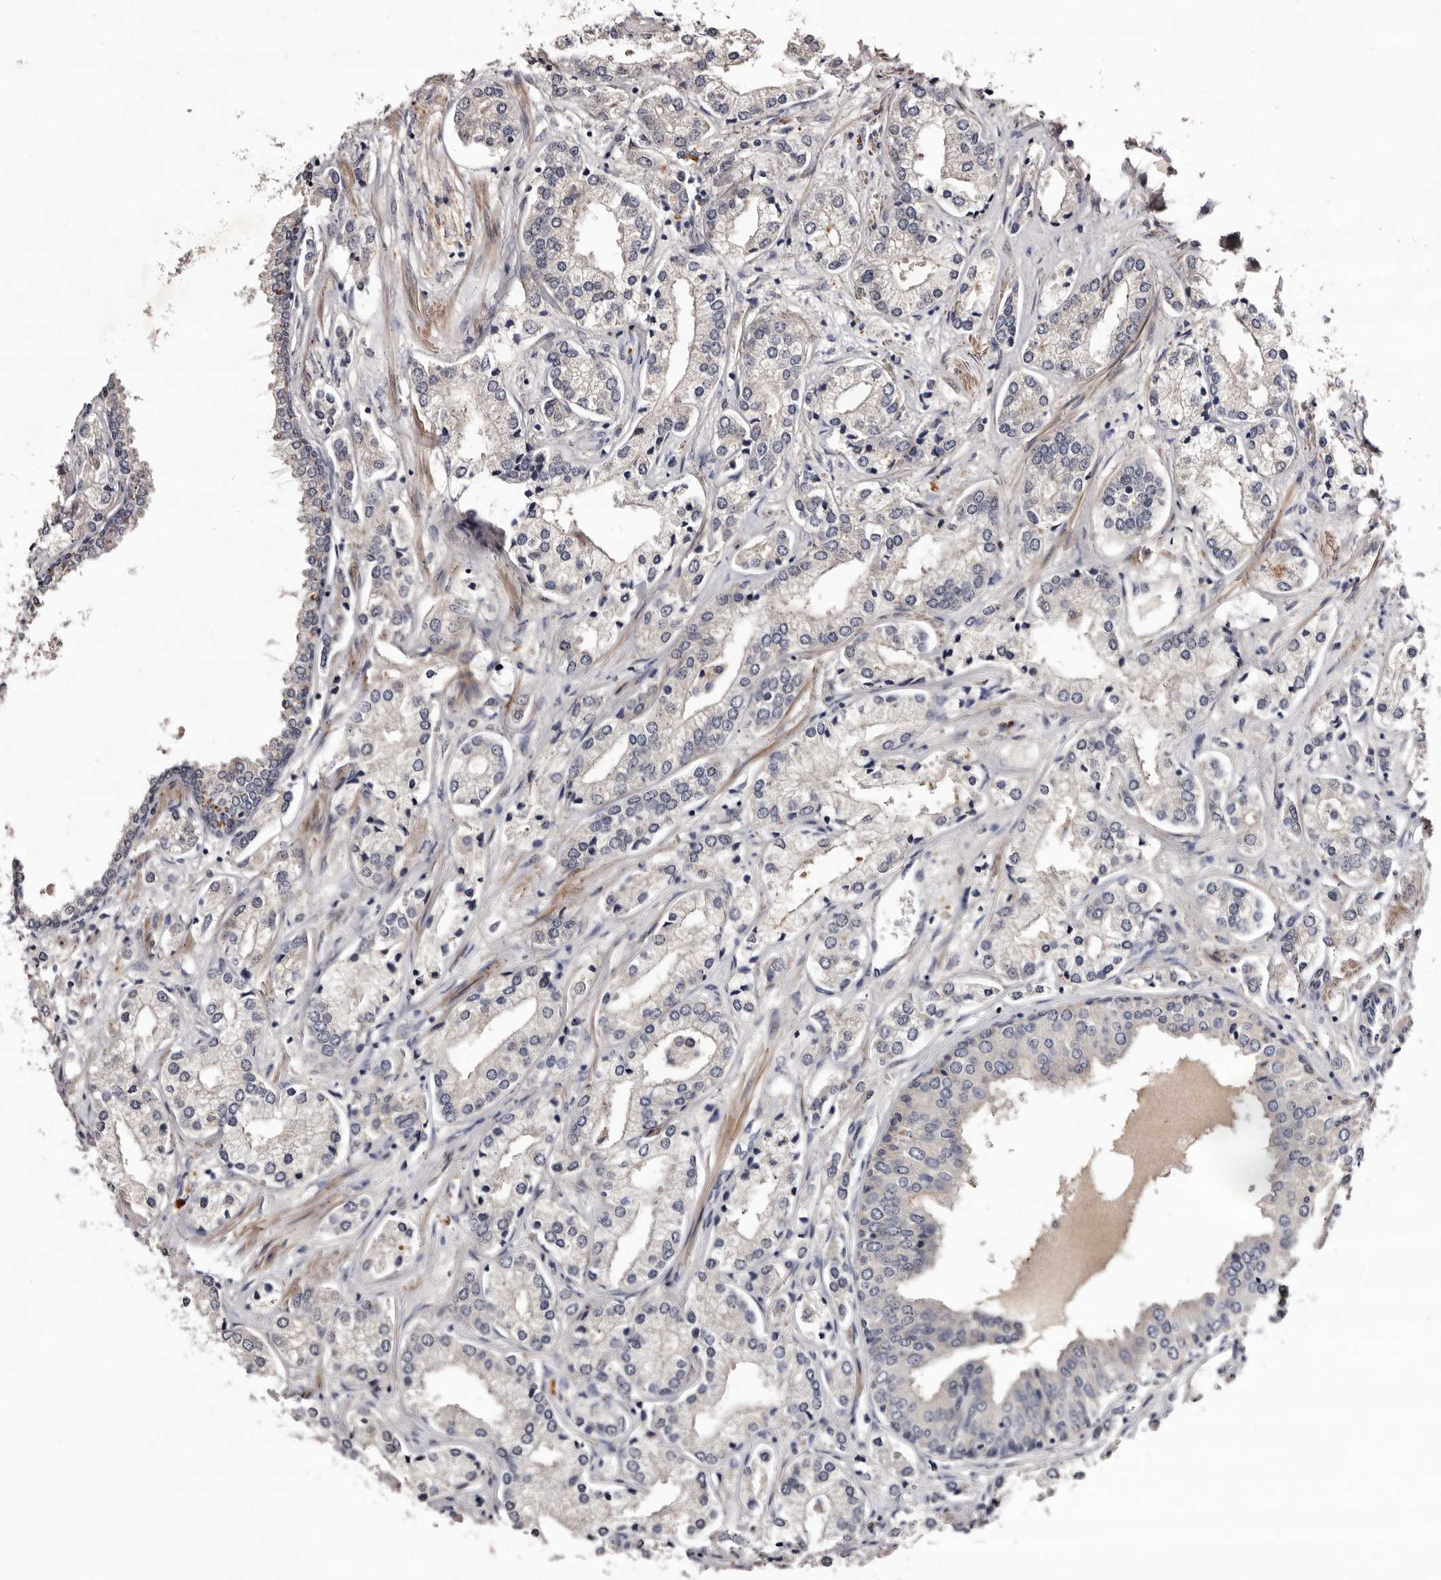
{"staining": {"intensity": "negative", "quantity": "none", "location": "none"}, "tissue": "prostate cancer", "cell_type": "Tumor cells", "image_type": "cancer", "snomed": [{"axis": "morphology", "description": "Adenocarcinoma, High grade"}, {"axis": "topography", "description": "Prostate"}], "caption": "Immunohistochemical staining of human prostate cancer displays no significant positivity in tumor cells.", "gene": "LANCL2", "patient": {"sex": "male", "age": 66}}